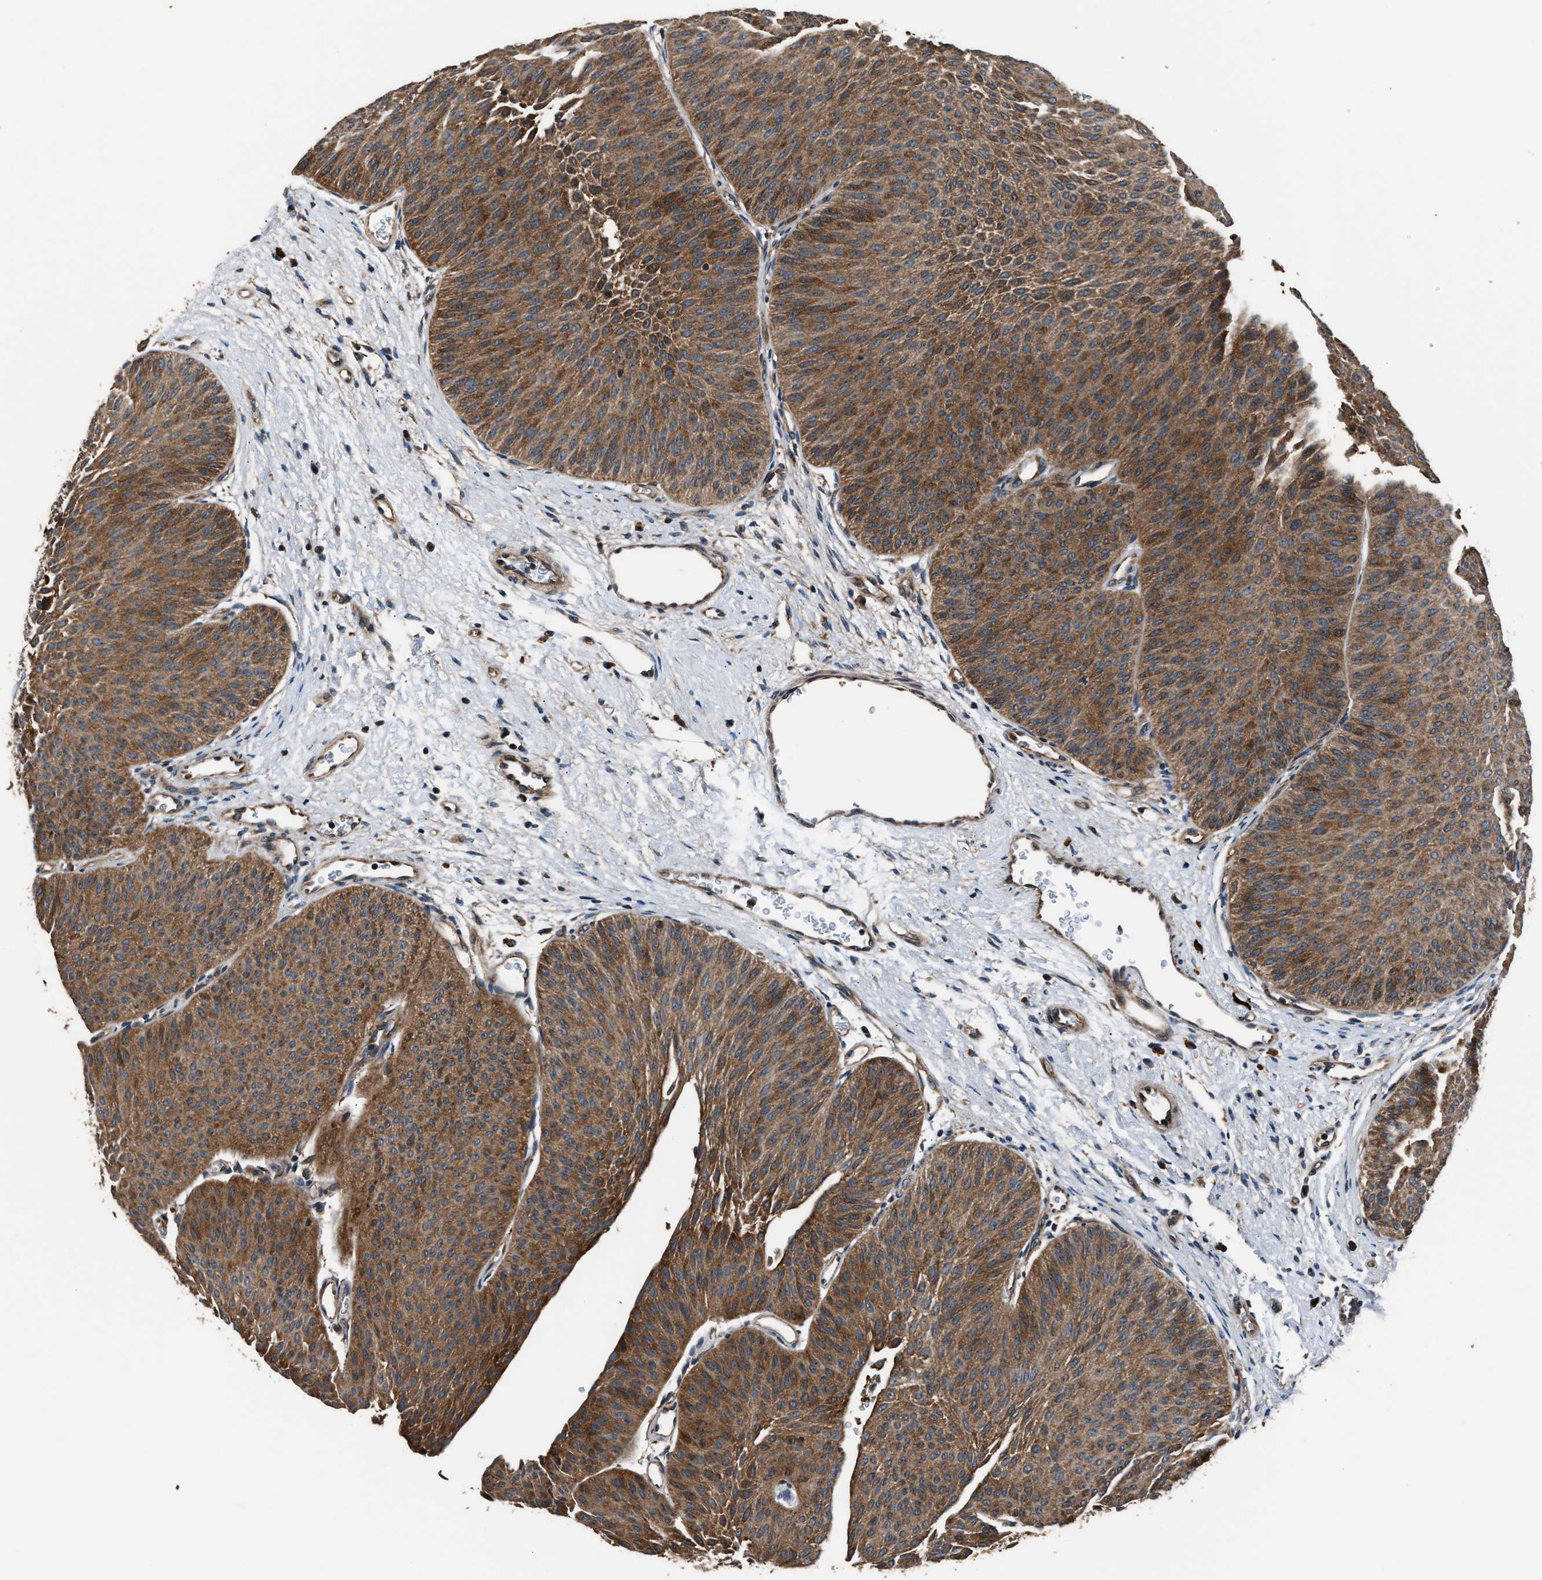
{"staining": {"intensity": "moderate", "quantity": ">75%", "location": "cytoplasmic/membranous"}, "tissue": "urothelial cancer", "cell_type": "Tumor cells", "image_type": "cancer", "snomed": [{"axis": "morphology", "description": "Urothelial carcinoma, Low grade"}, {"axis": "topography", "description": "Urinary bladder"}], "caption": "DAB immunohistochemical staining of low-grade urothelial carcinoma exhibits moderate cytoplasmic/membranous protein staining in about >75% of tumor cells.", "gene": "IMPDH2", "patient": {"sex": "female", "age": 60}}